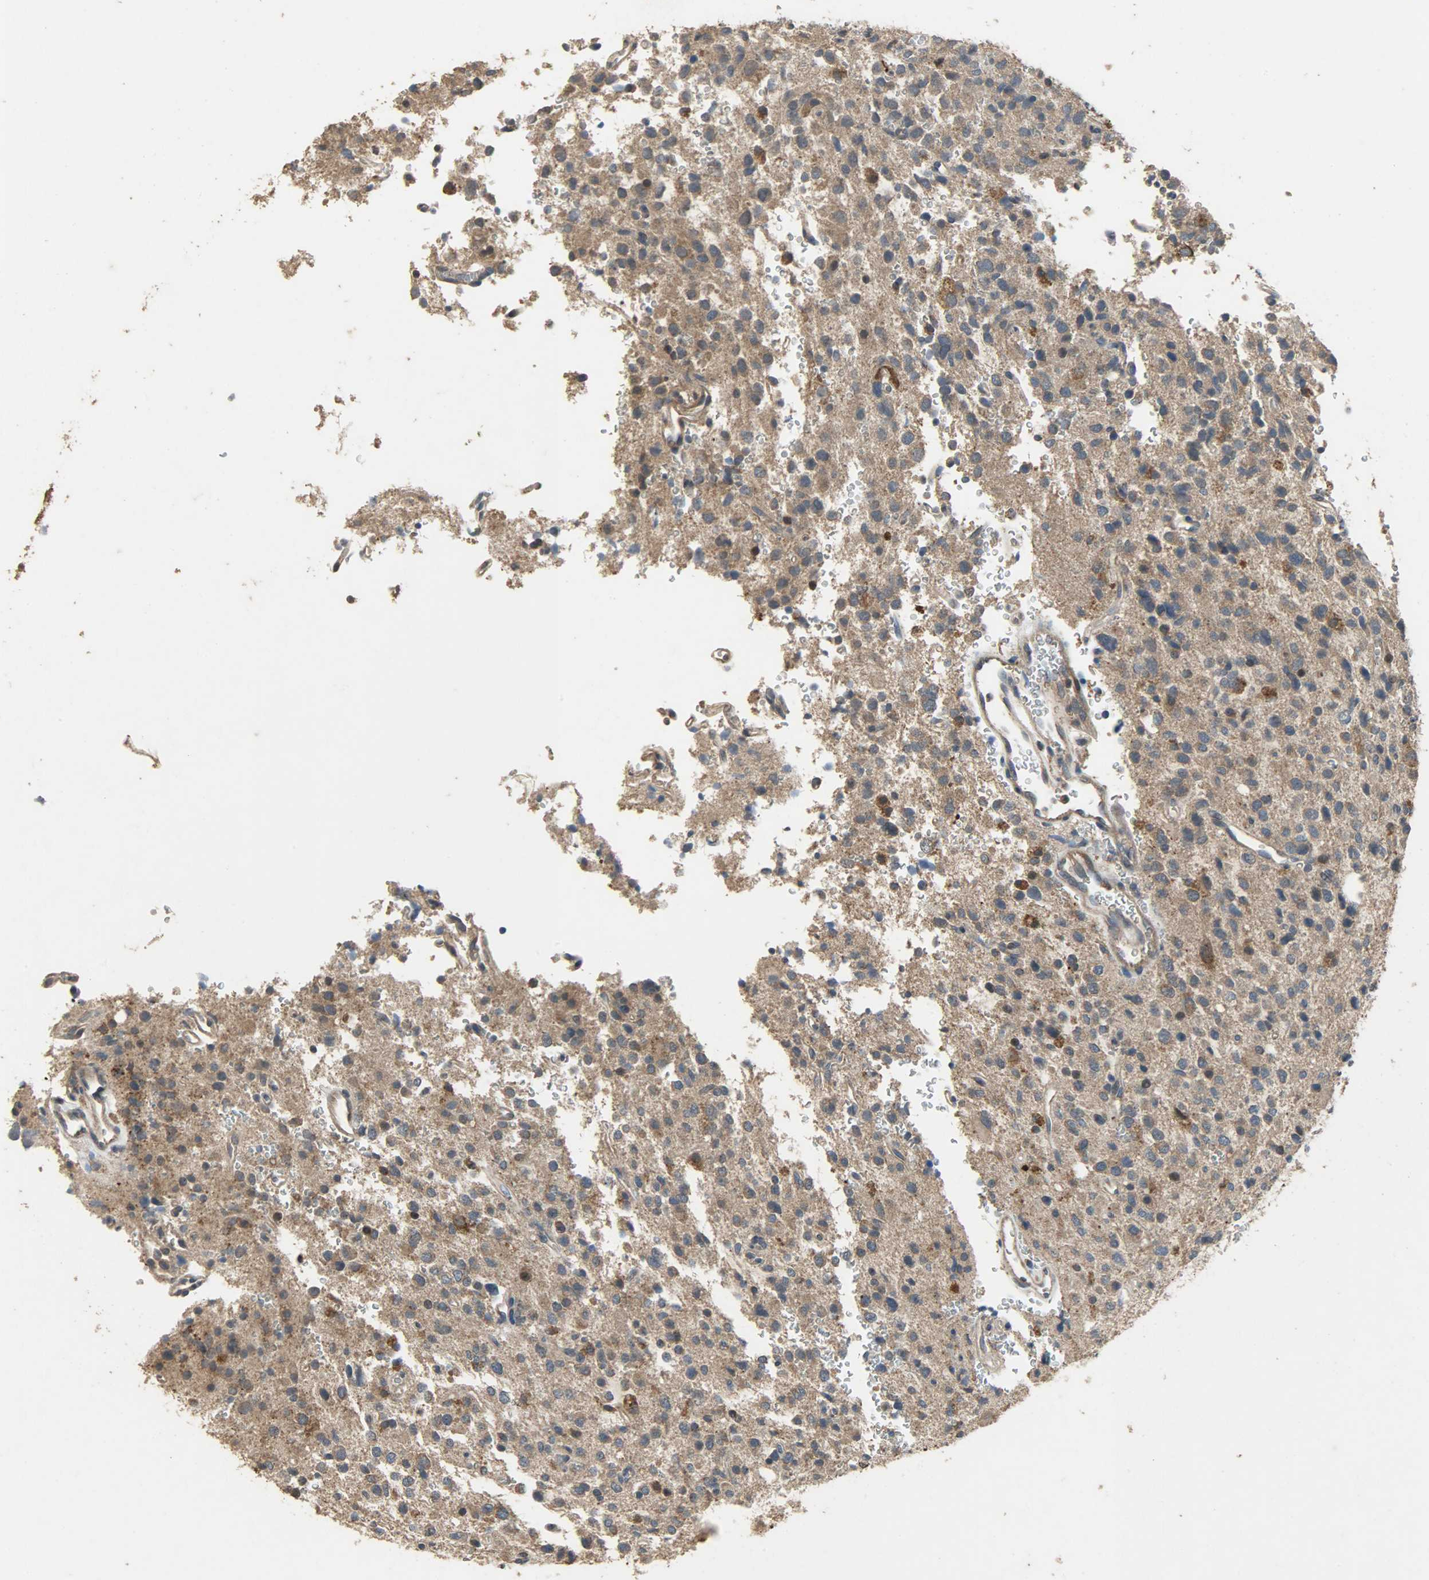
{"staining": {"intensity": "moderate", "quantity": ">75%", "location": "cytoplasmic/membranous"}, "tissue": "glioma", "cell_type": "Tumor cells", "image_type": "cancer", "snomed": [{"axis": "morphology", "description": "Glioma, malignant, High grade"}, {"axis": "topography", "description": "Brain"}], "caption": "Glioma was stained to show a protein in brown. There is medium levels of moderate cytoplasmic/membranous positivity in about >75% of tumor cells. Ihc stains the protein in brown and the nuclei are stained blue.", "gene": "CDKN2C", "patient": {"sex": "male", "age": 47}}